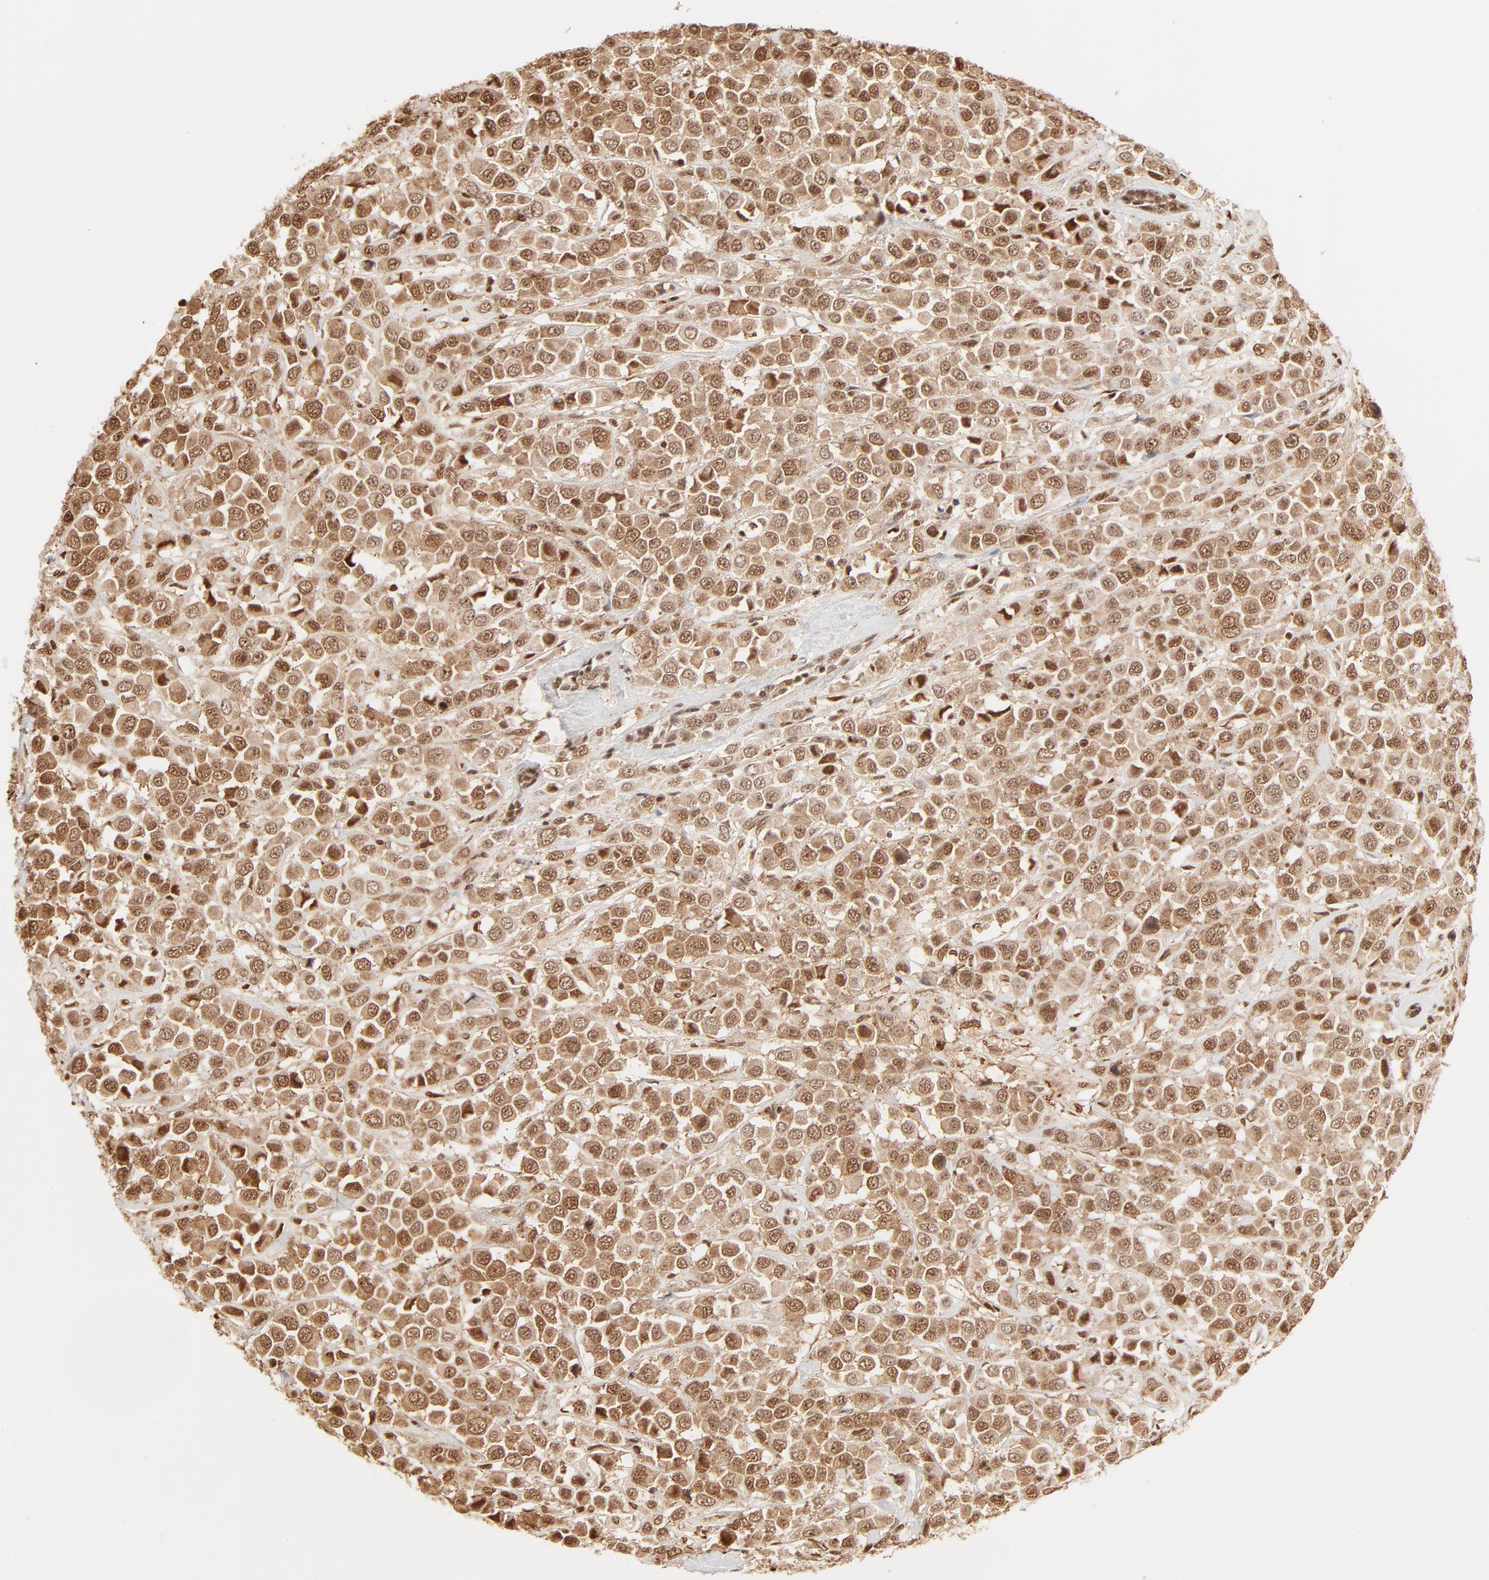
{"staining": {"intensity": "strong", "quantity": ">75%", "location": "cytoplasmic/membranous,nuclear"}, "tissue": "breast cancer", "cell_type": "Tumor cells", "image_type": "cancer", "snomed": [{"axis": "morphology", "description": "Duct carcinoma"}, {"axis": "topography", "description": "Breast"}], "caption": "IHC of breast infiltrating ductal carcinoma shows high levels of strong cytoplasmic/membranous and nuclear positivity in approximately >75% of tumor cells.", "gene": "FAM50A", "patient": {"sex": "female", "age": 61}}